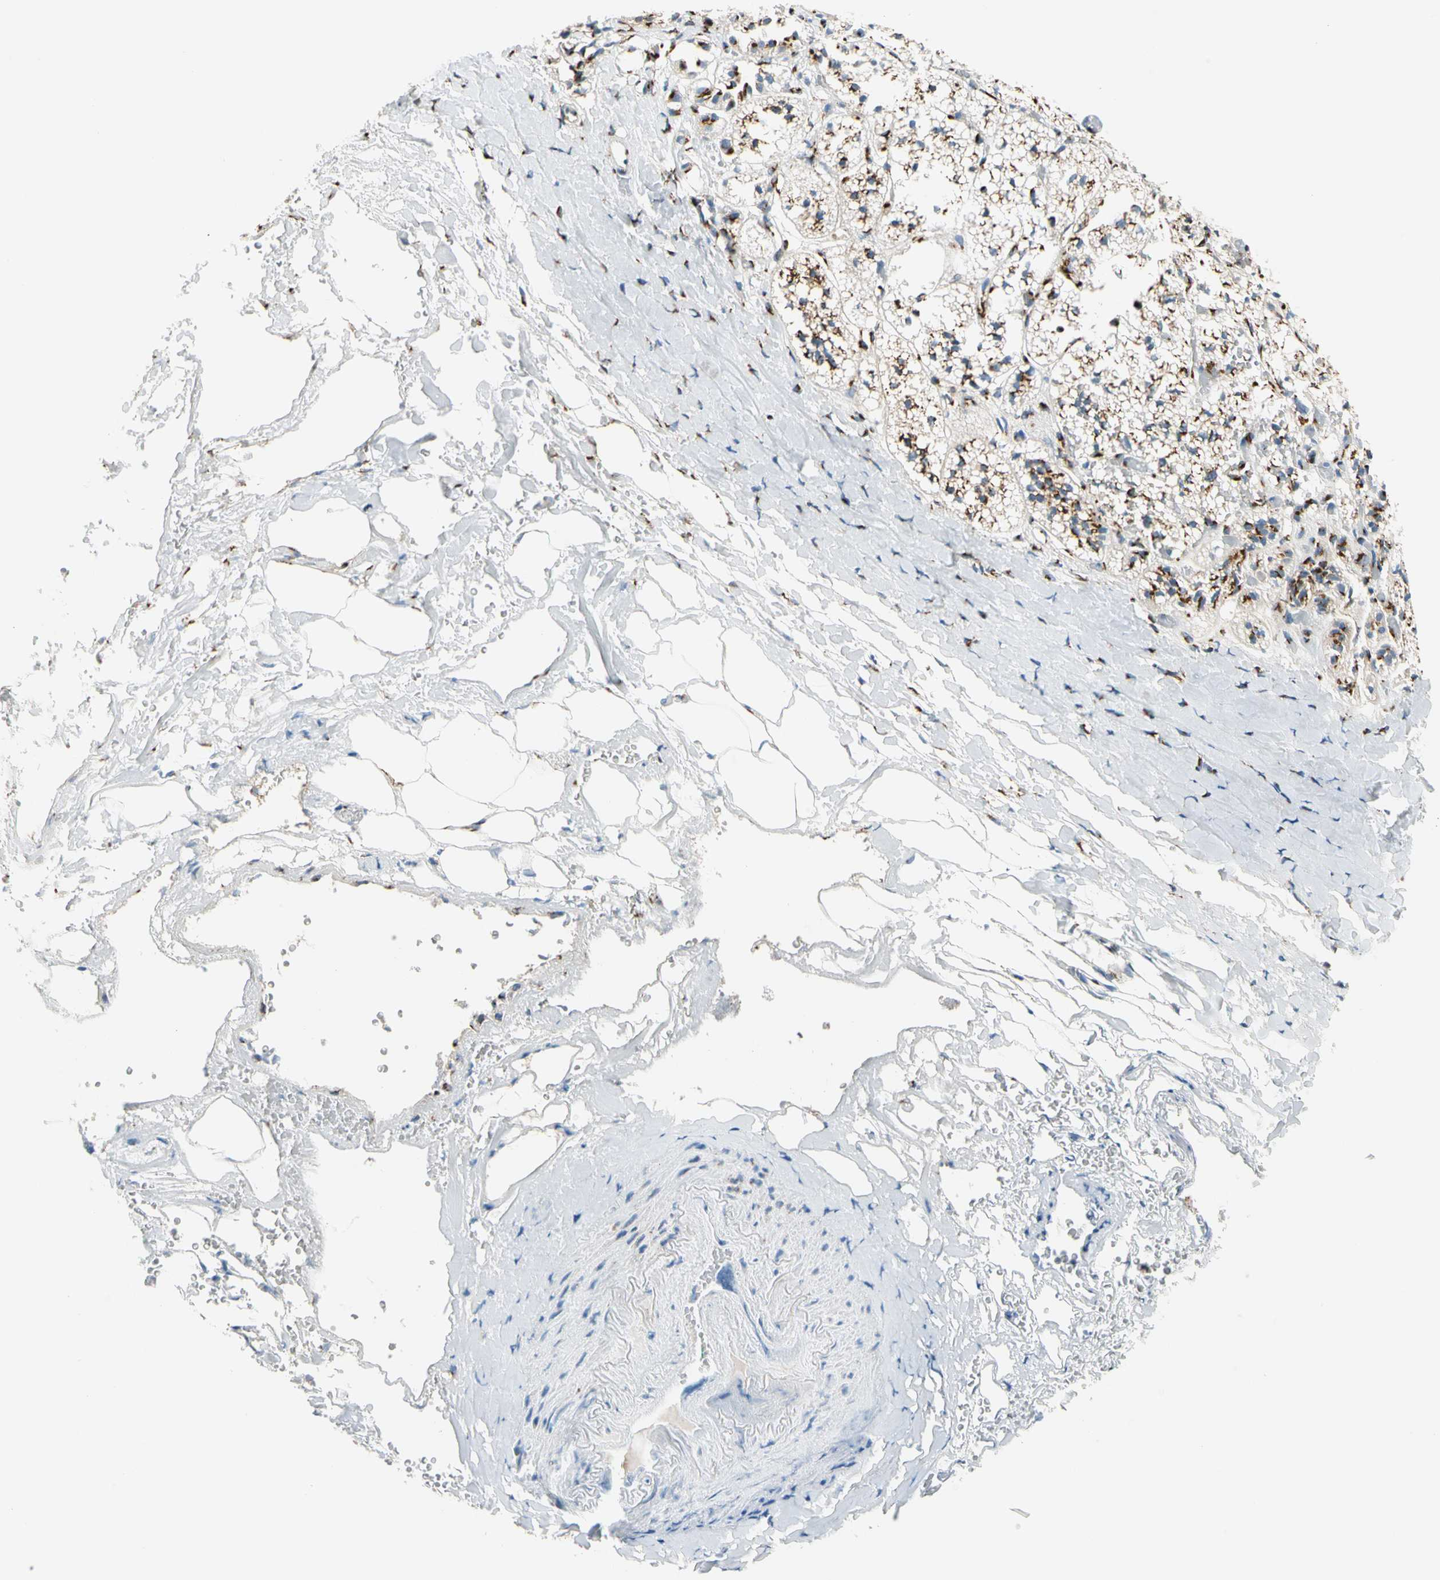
{"staining": {"intensity": "moderate", "quantity": "<25%", "location": "cytoplasmic/membranous"}, "tissue": "adrenal gland", "cell_type": "Glandular cells", "image_type": "normal", "snomed": [{"axis": "morphology", "description": "Normal tissue, NOS"}, {"axis": "topography", "description": "Adrenal gland"}], "caption": "About <25% of glandular cells in normal human adrenal gland show moderate cytoplasmic/membranous protein staining as visualized by brown immunohistochemical staining.", "gene": "NUCB1", "patient": {"sex": "male", "age": 53}}